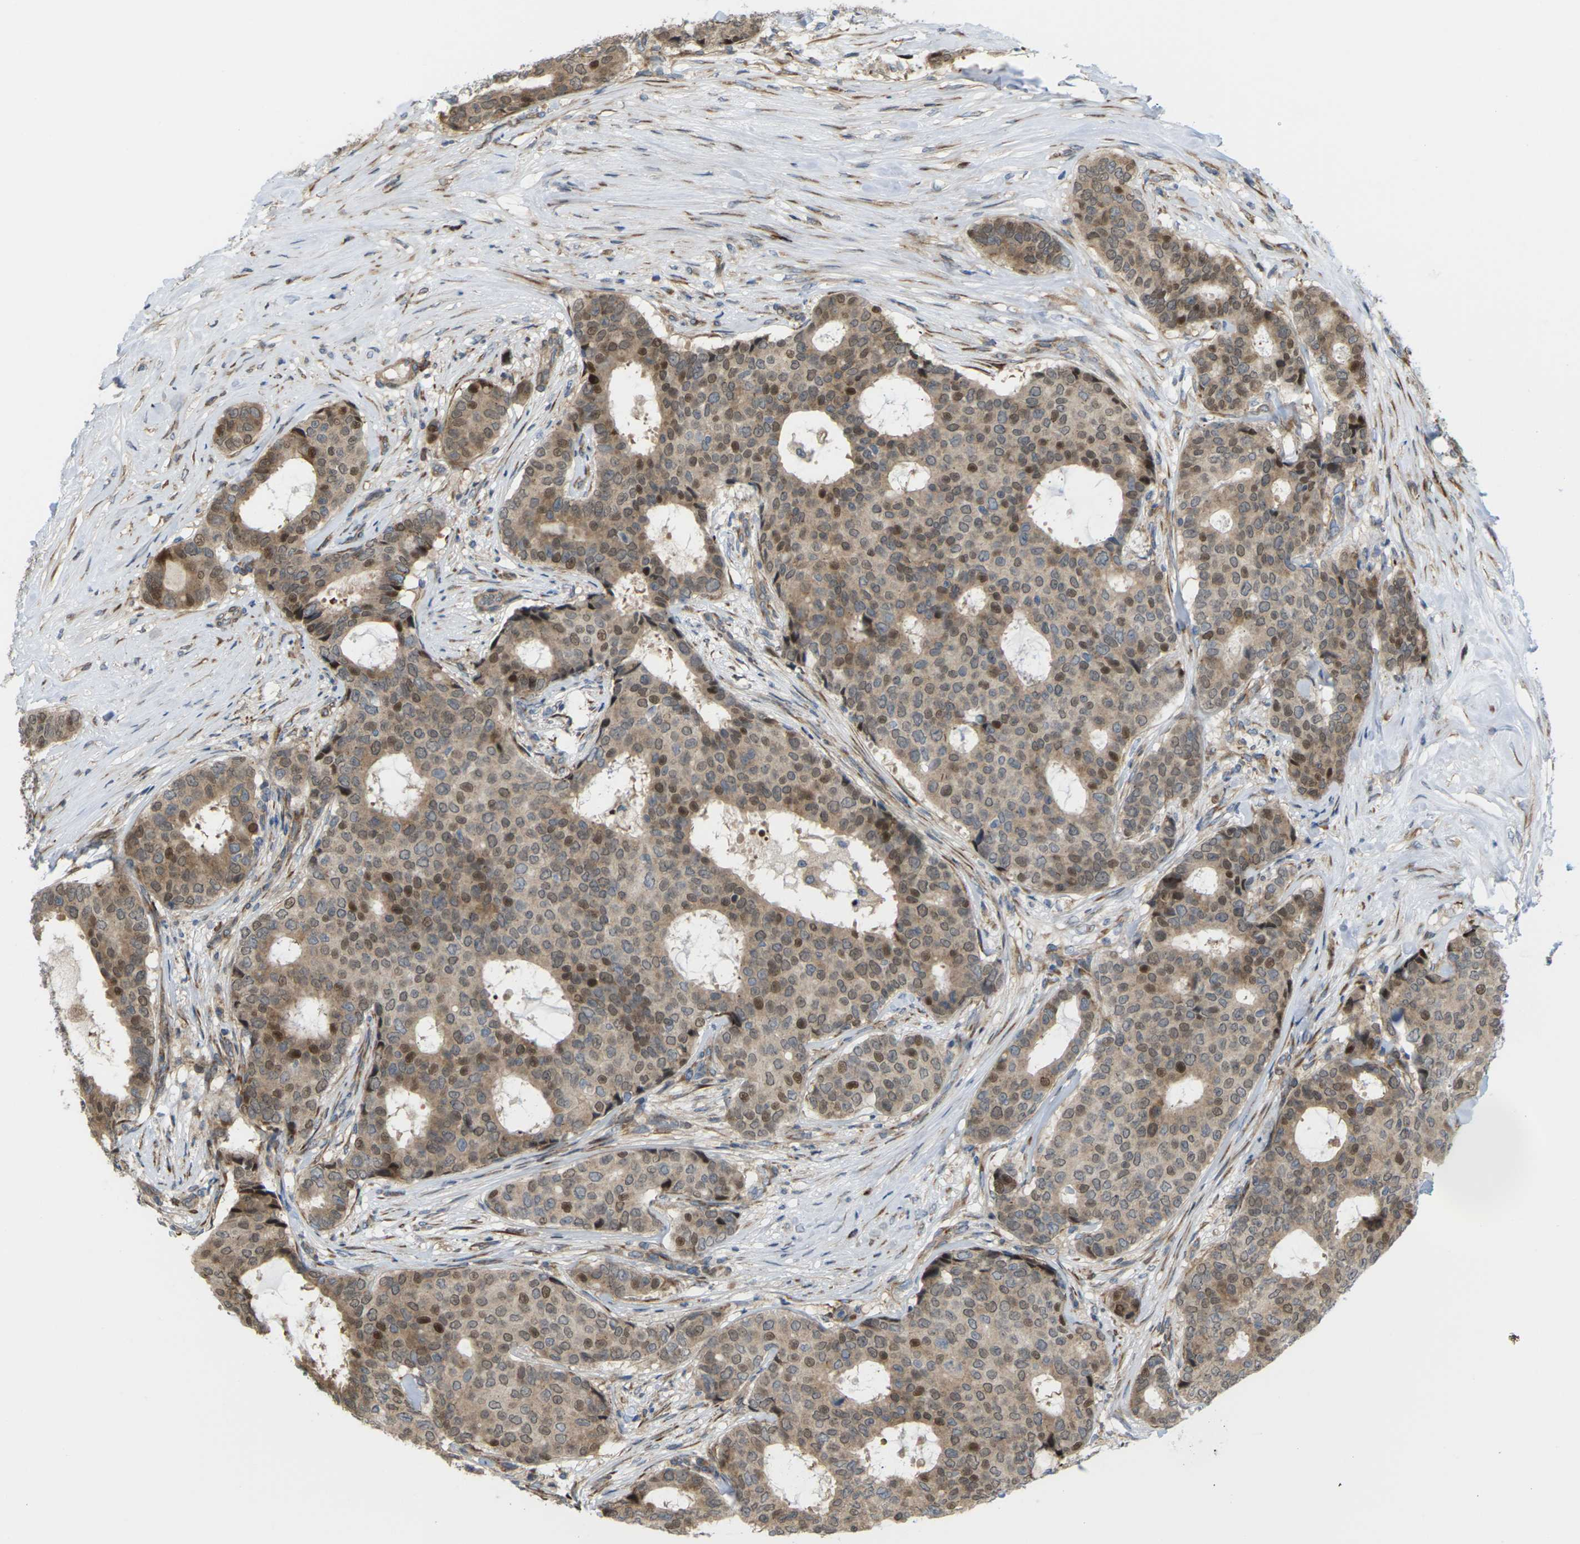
{"staining": {"intensity": "moderate", "quantity": ">75%", "location": "cytoplasmic/membranous,nuclear"}, "tissue": "breast cancer", "cell_type": "Tumor cells", "image_type": "cancer", "snomed": [{"axis": "morphology", "description": "Duct carcinoma"}, {"axis": "topography", "description": "Breast"}], "caption": "The photomicrograph displays staining of breast cancer (intraductal carcinoma), revealing moderate cytoplasmic/membranous and nuclear protein expression (brown color) within tumor cells. Immunohistochemistry stains the protein in brown and the nuclei are stained blue.", "gene": "ROBO1", "patient": {"sex": "female", "age": 75}}